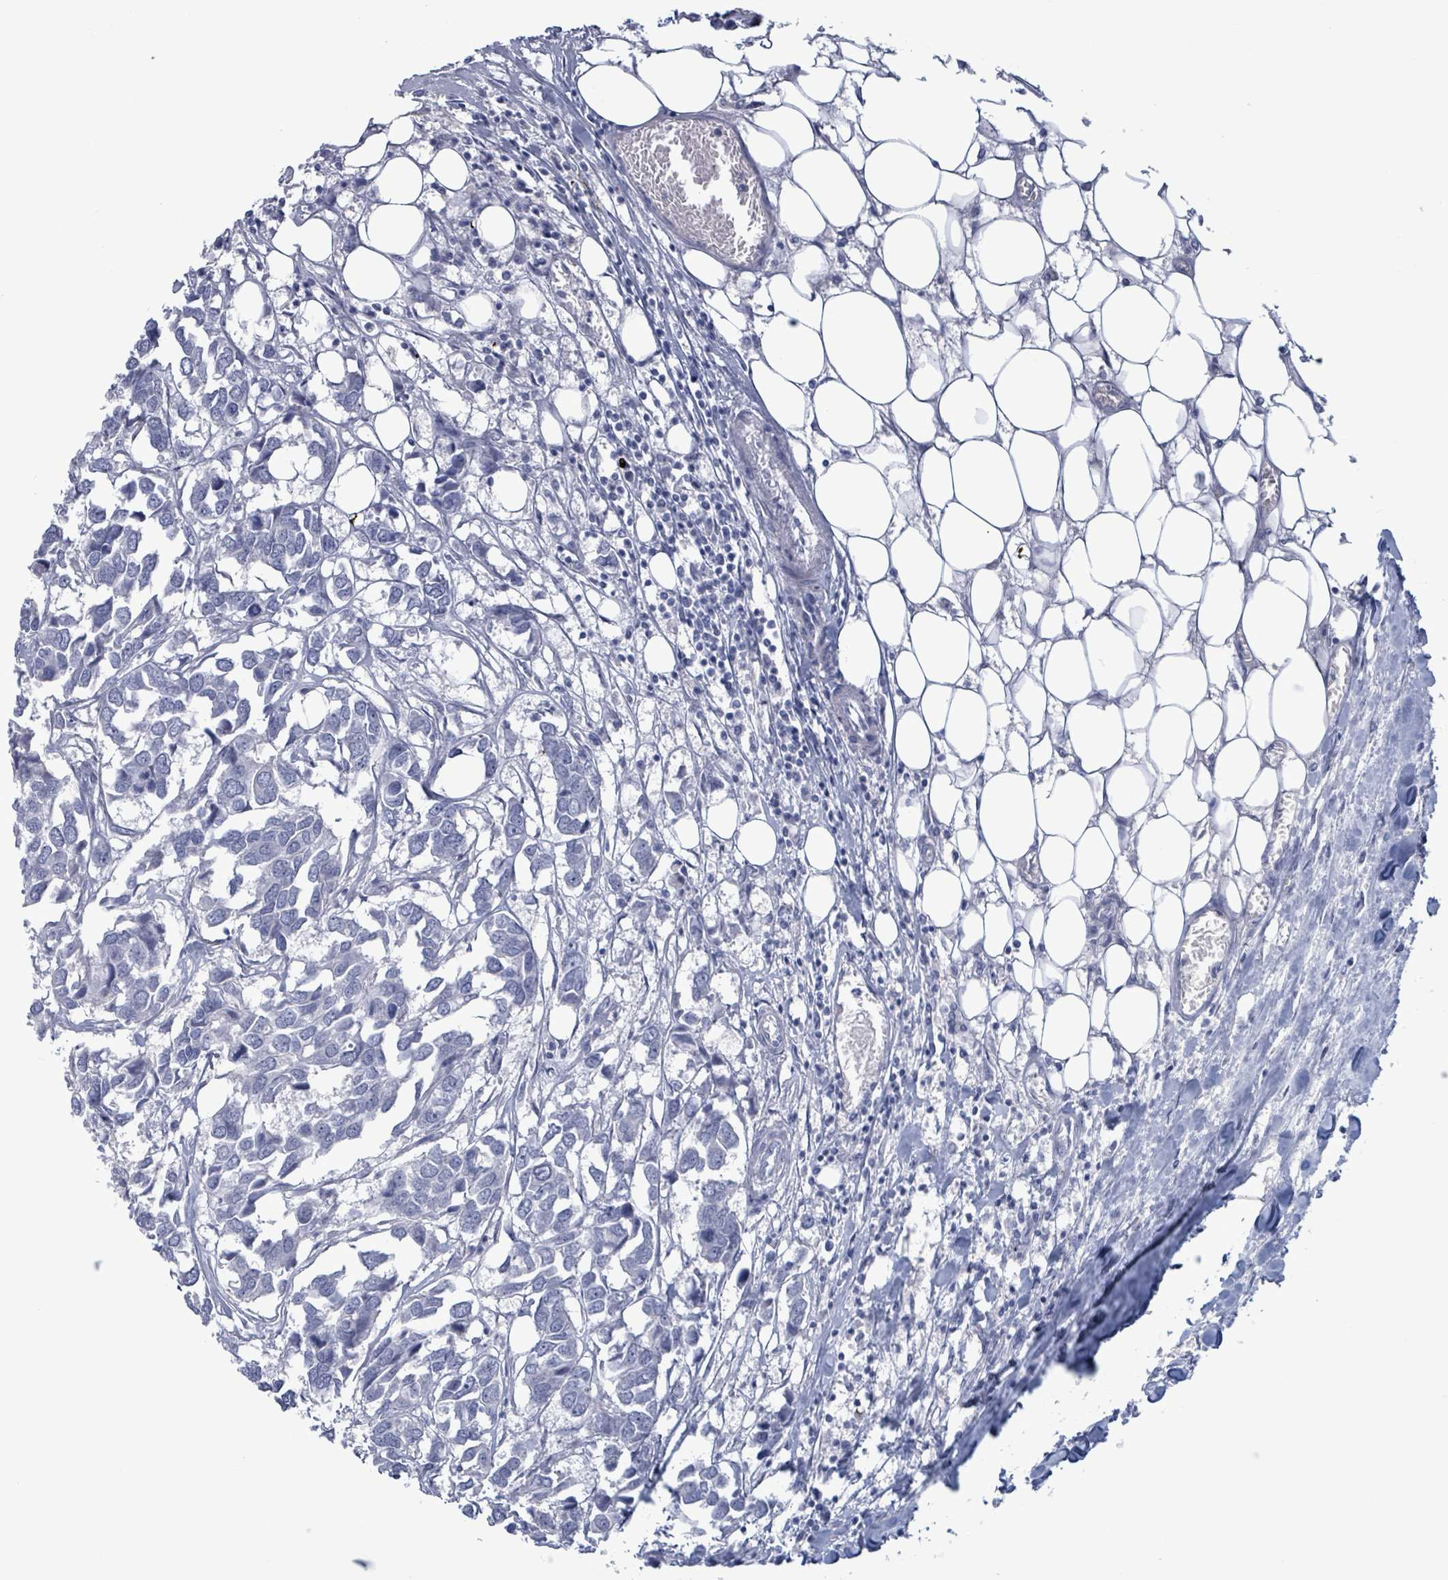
{"staining": {"intensity": "negative", "quantity": "none", "location": "none"}, "tissue": "breast cancer", "cell_type": "Tumor cells", "image_type": "cancer", "snomed": [{"axis": "morphology", "description": "Duct carcinoma"}, {"axis": "topography", "description": "Breast"}], "caption": "The histopathology image displays no staining of tumor cells in breast cancer (infiltrating ductal carcinoma).", "gene": "ZNF771", "patient": {"sex": "female", "age": 83}}